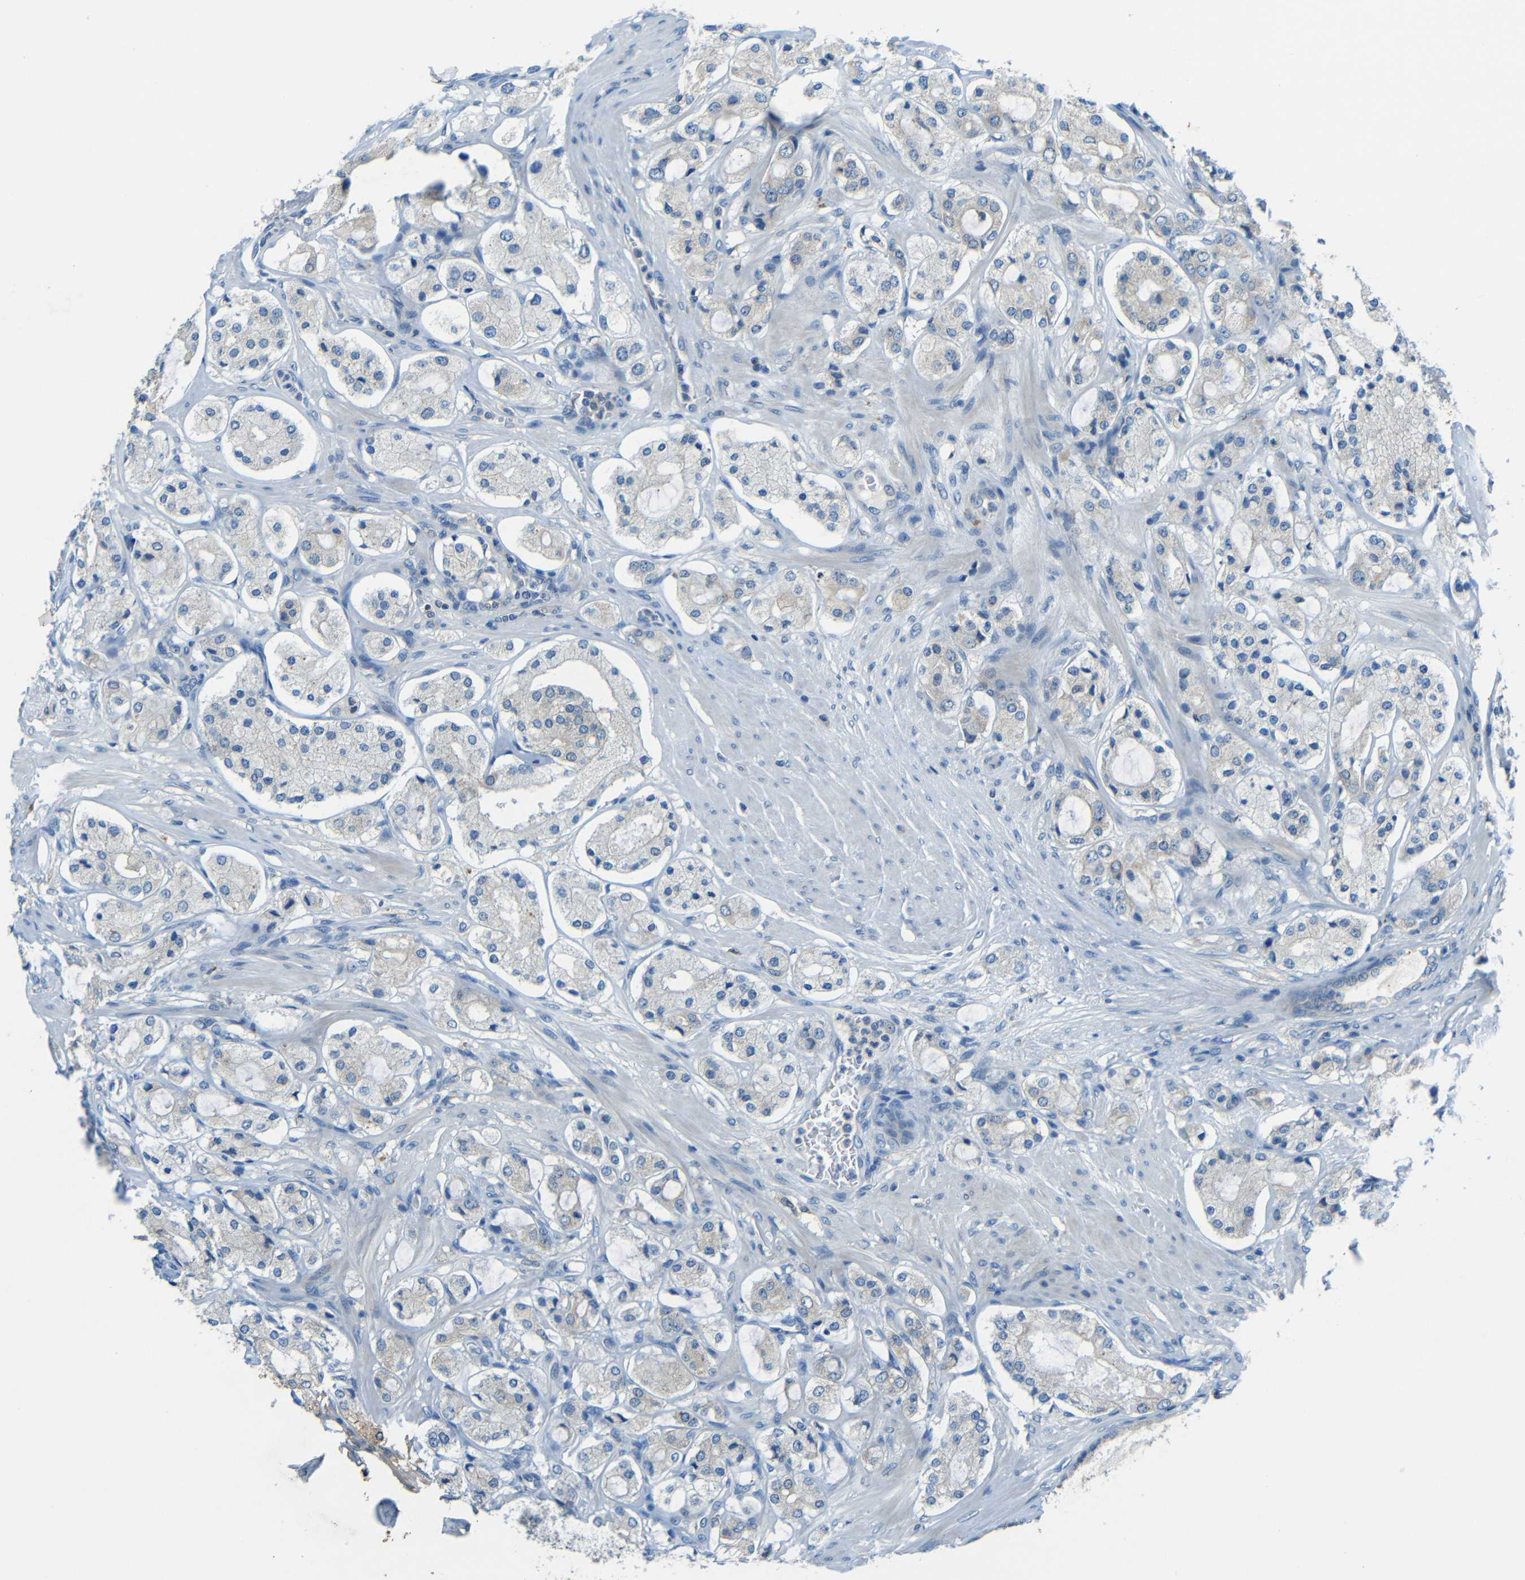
{"staining": {"intensity": "weak", "quantity": "<25%", "location": "cytoplasmic/membranous"}, "tissue": "prostate cancer", "cell_type": "Tumor cells", "image_type": "cancer", "snomed": [{"axis": "morphology", "description": "Adenocarcinoma, High grade"}, {"axis": "topography", "description": "Prostate"}], "caption": "Immunohistochemical staining of human prostate cancer (high-grade adenocarcinoma) exhibits no significant positivity in tumor cells.", "gene": "CYP26B1", "patient": {"sex": "male", "age": 65}}